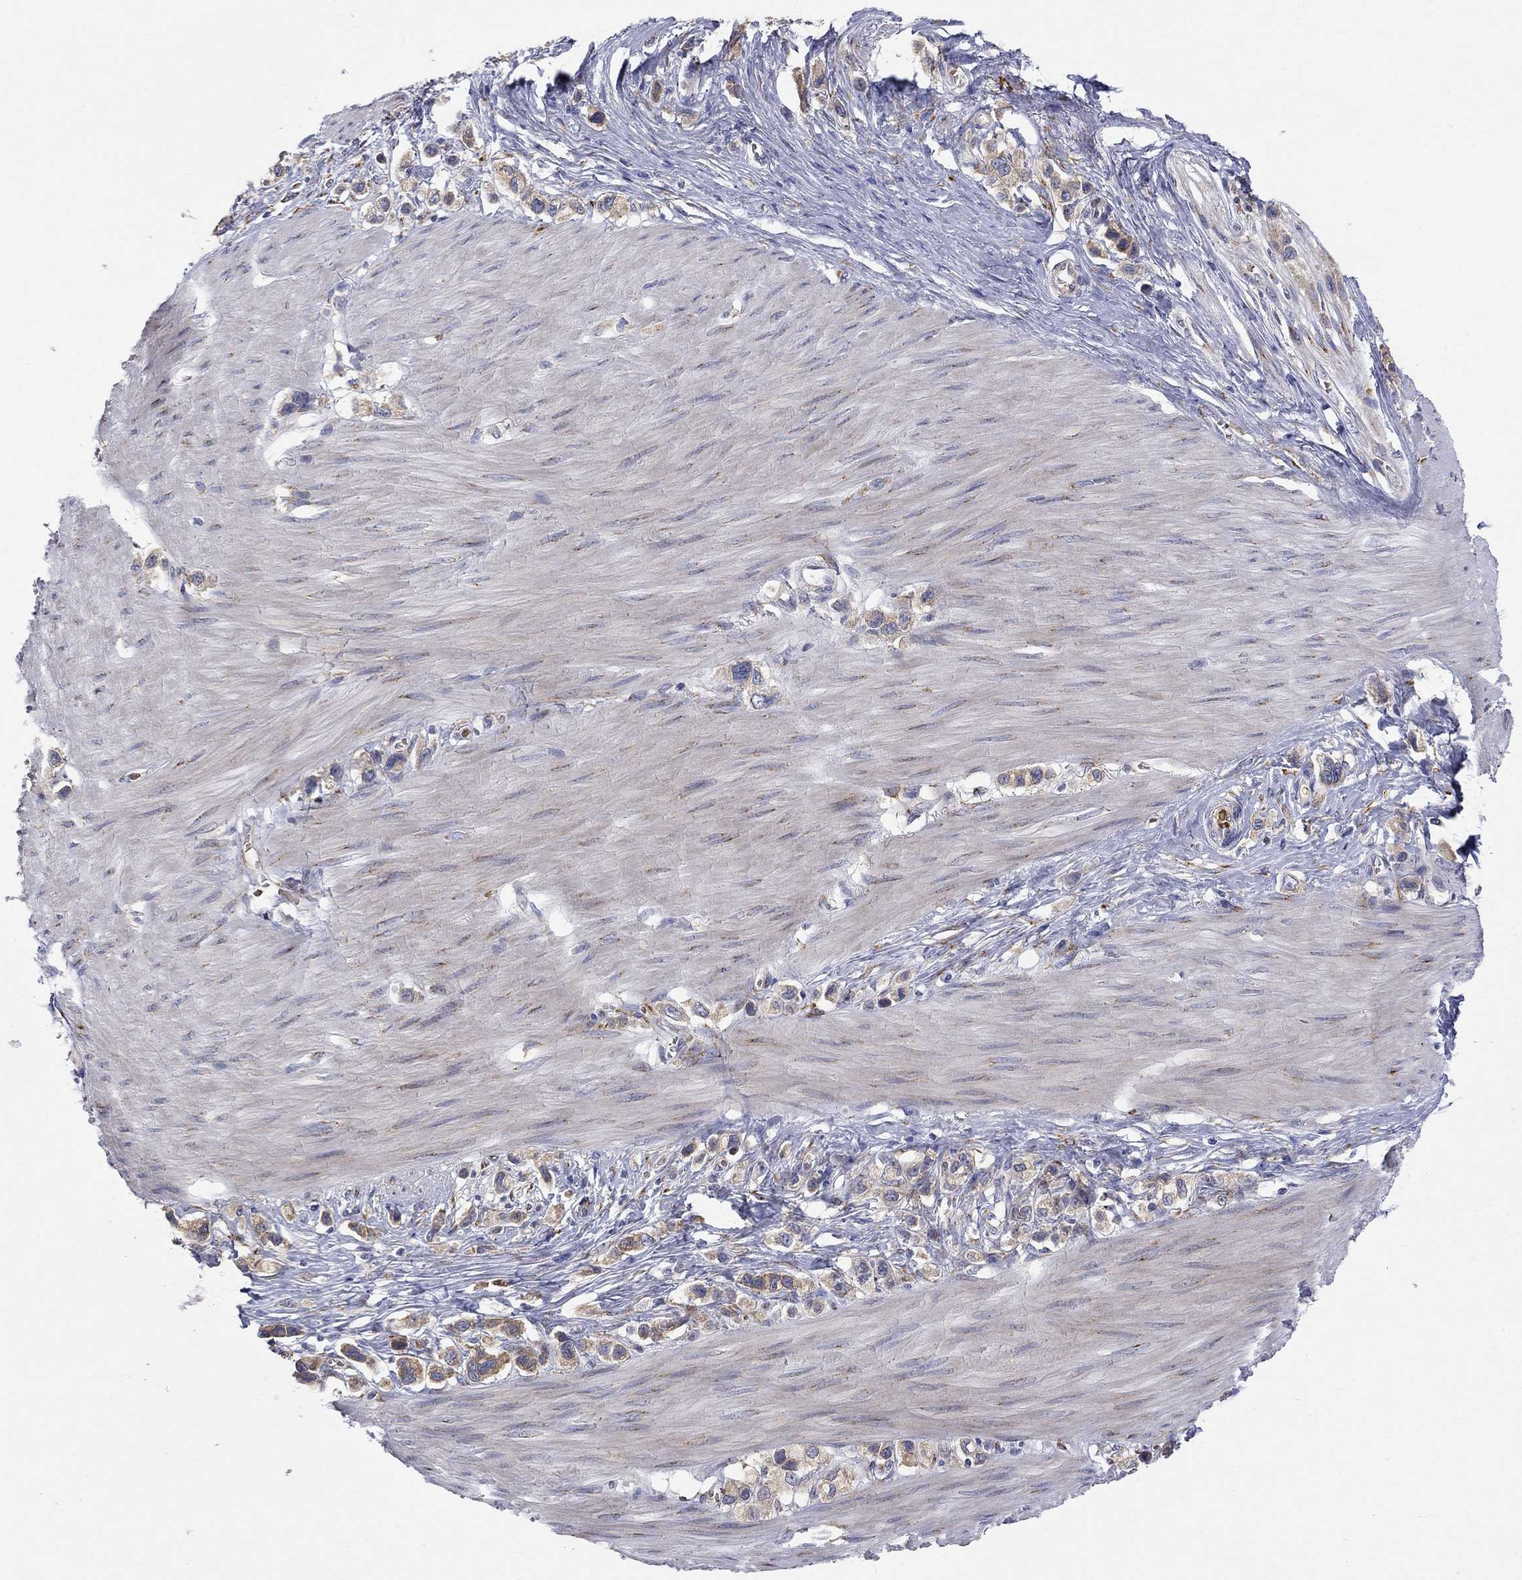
{"staining": {"intensity": "moderate", "quantity": "25%-75%", "location": "cytoplasmic/membranous"}, "tissue": "stomach cancer", "cell_type": "Tumor cells", "image_type": "cancer", "snomed": [{"axis": "morphology", "description": "Normal tissue, NOS"}, {"axis": "morphology", "description": "Adenocarcinoma, NOS"}, {"axis": "morphology", "description": "Adenocarcinoma, High grade"}, {"axis": "topography", "description": "Stomach, upper"}, {"axis": "topography", "description": "Stomach"}], "caption": "Brown immunohistochemical staining in human high-grade adenocarcinoma (stomach) displays moderate cytoplasmic/membranous expression in approximately 25%-75% of tumor cells.", "gene": "CASTOR1", "patient": {"sex": "female", "age": 65}}